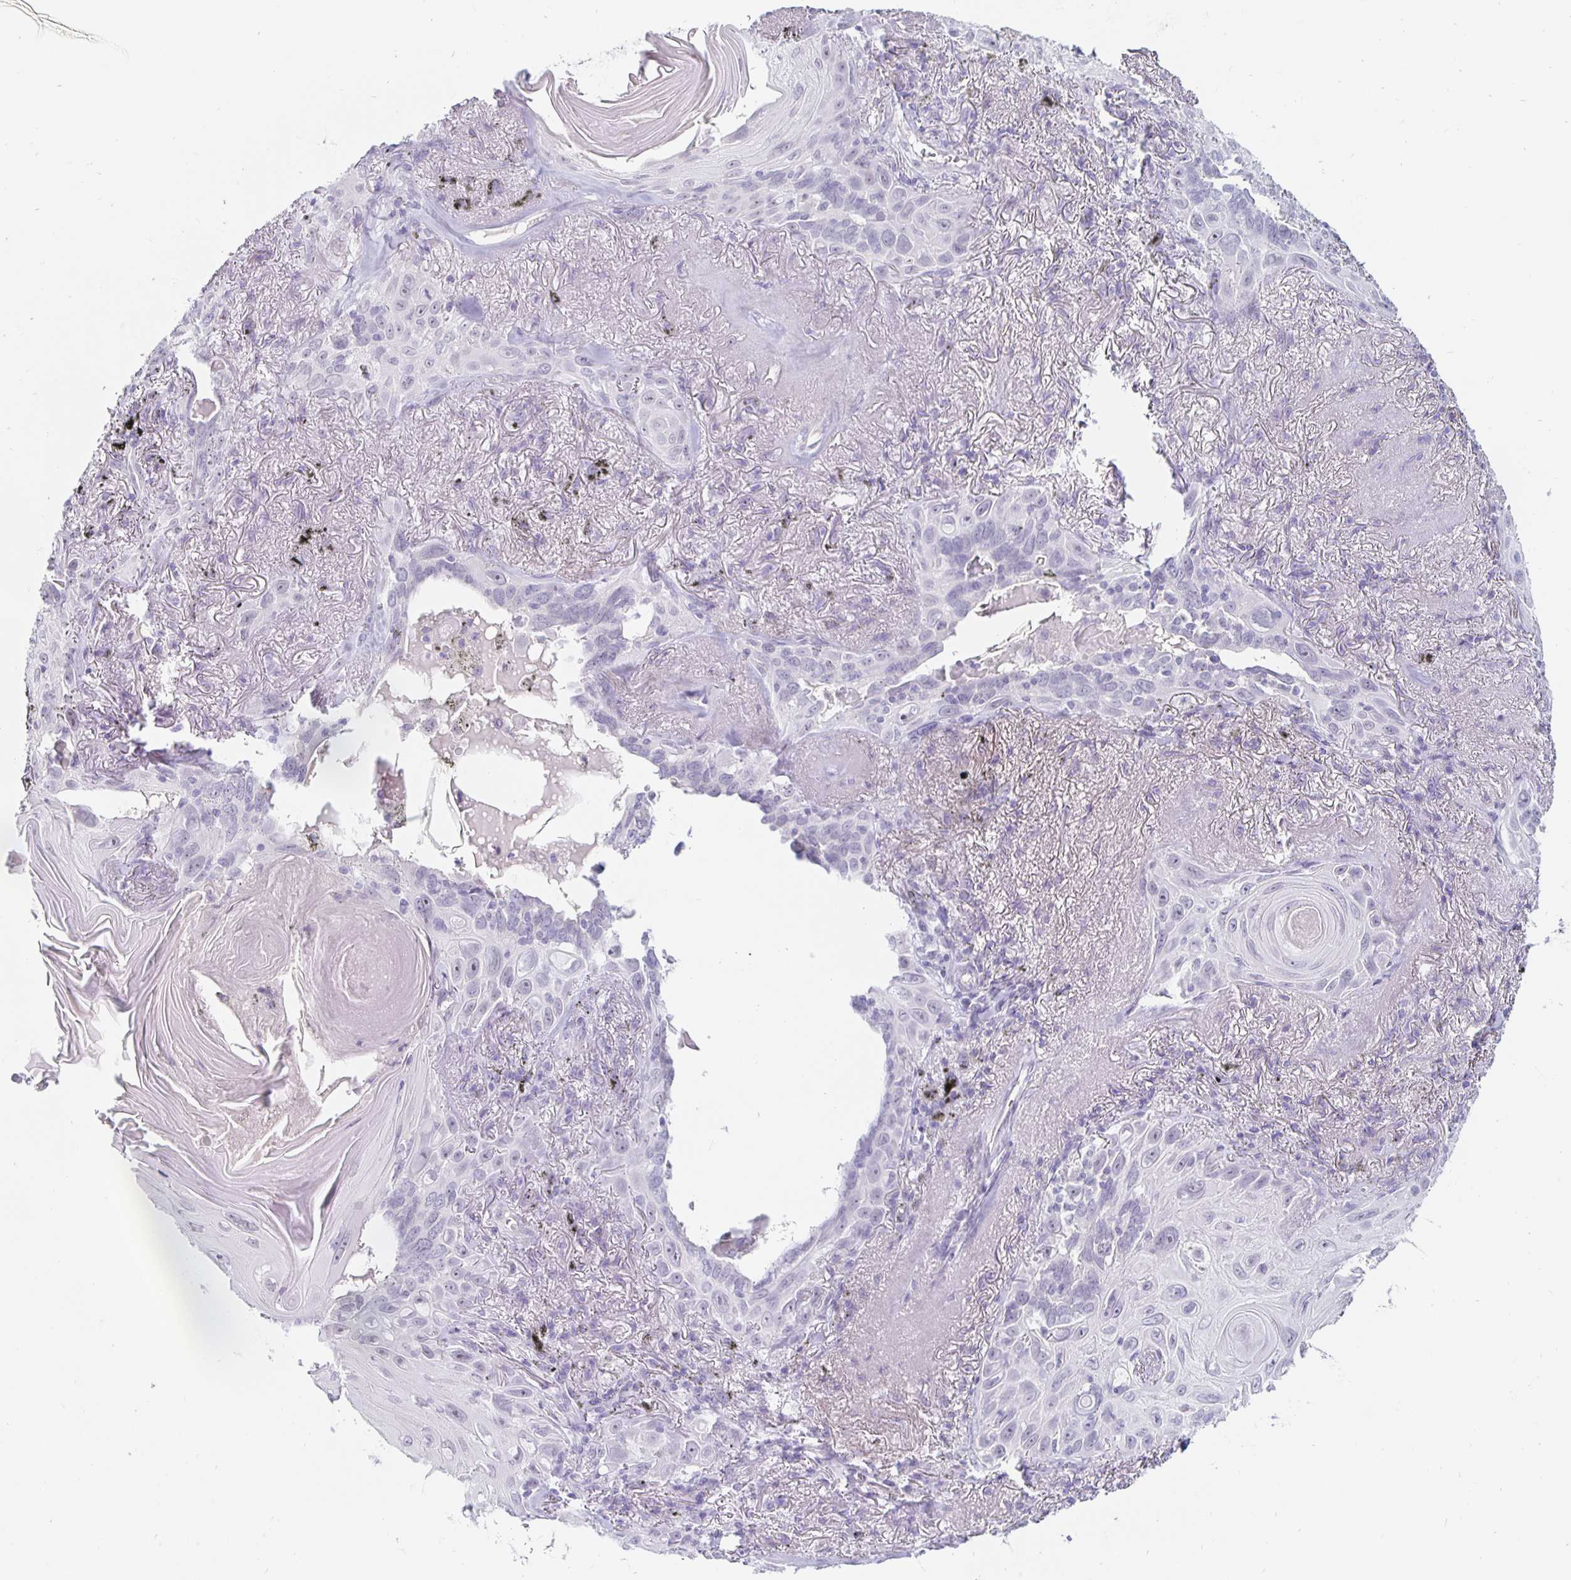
{"staining": {"intensity": "negative", "quantity": "none", "location": "none"}, "tissue": "lung cancer", "cell_type": "Tumor cells", "image_type": "cancer", "snomed": [{"axis": "morphology", "description": "Squamous cell carcinoma, NOS"}, {"axis": "topography", "description": "Lung"}], "caption": "This micrograph is of lung cancer (squamous cell carcinoma) stained with immunohistochemistry (IHC) to label a protein in brown with the nuclei are counter-stained blue. There is no expression in tumor cells.", "gene": "KCNQ2", "patient": {"sex": "male", "age": 79}}